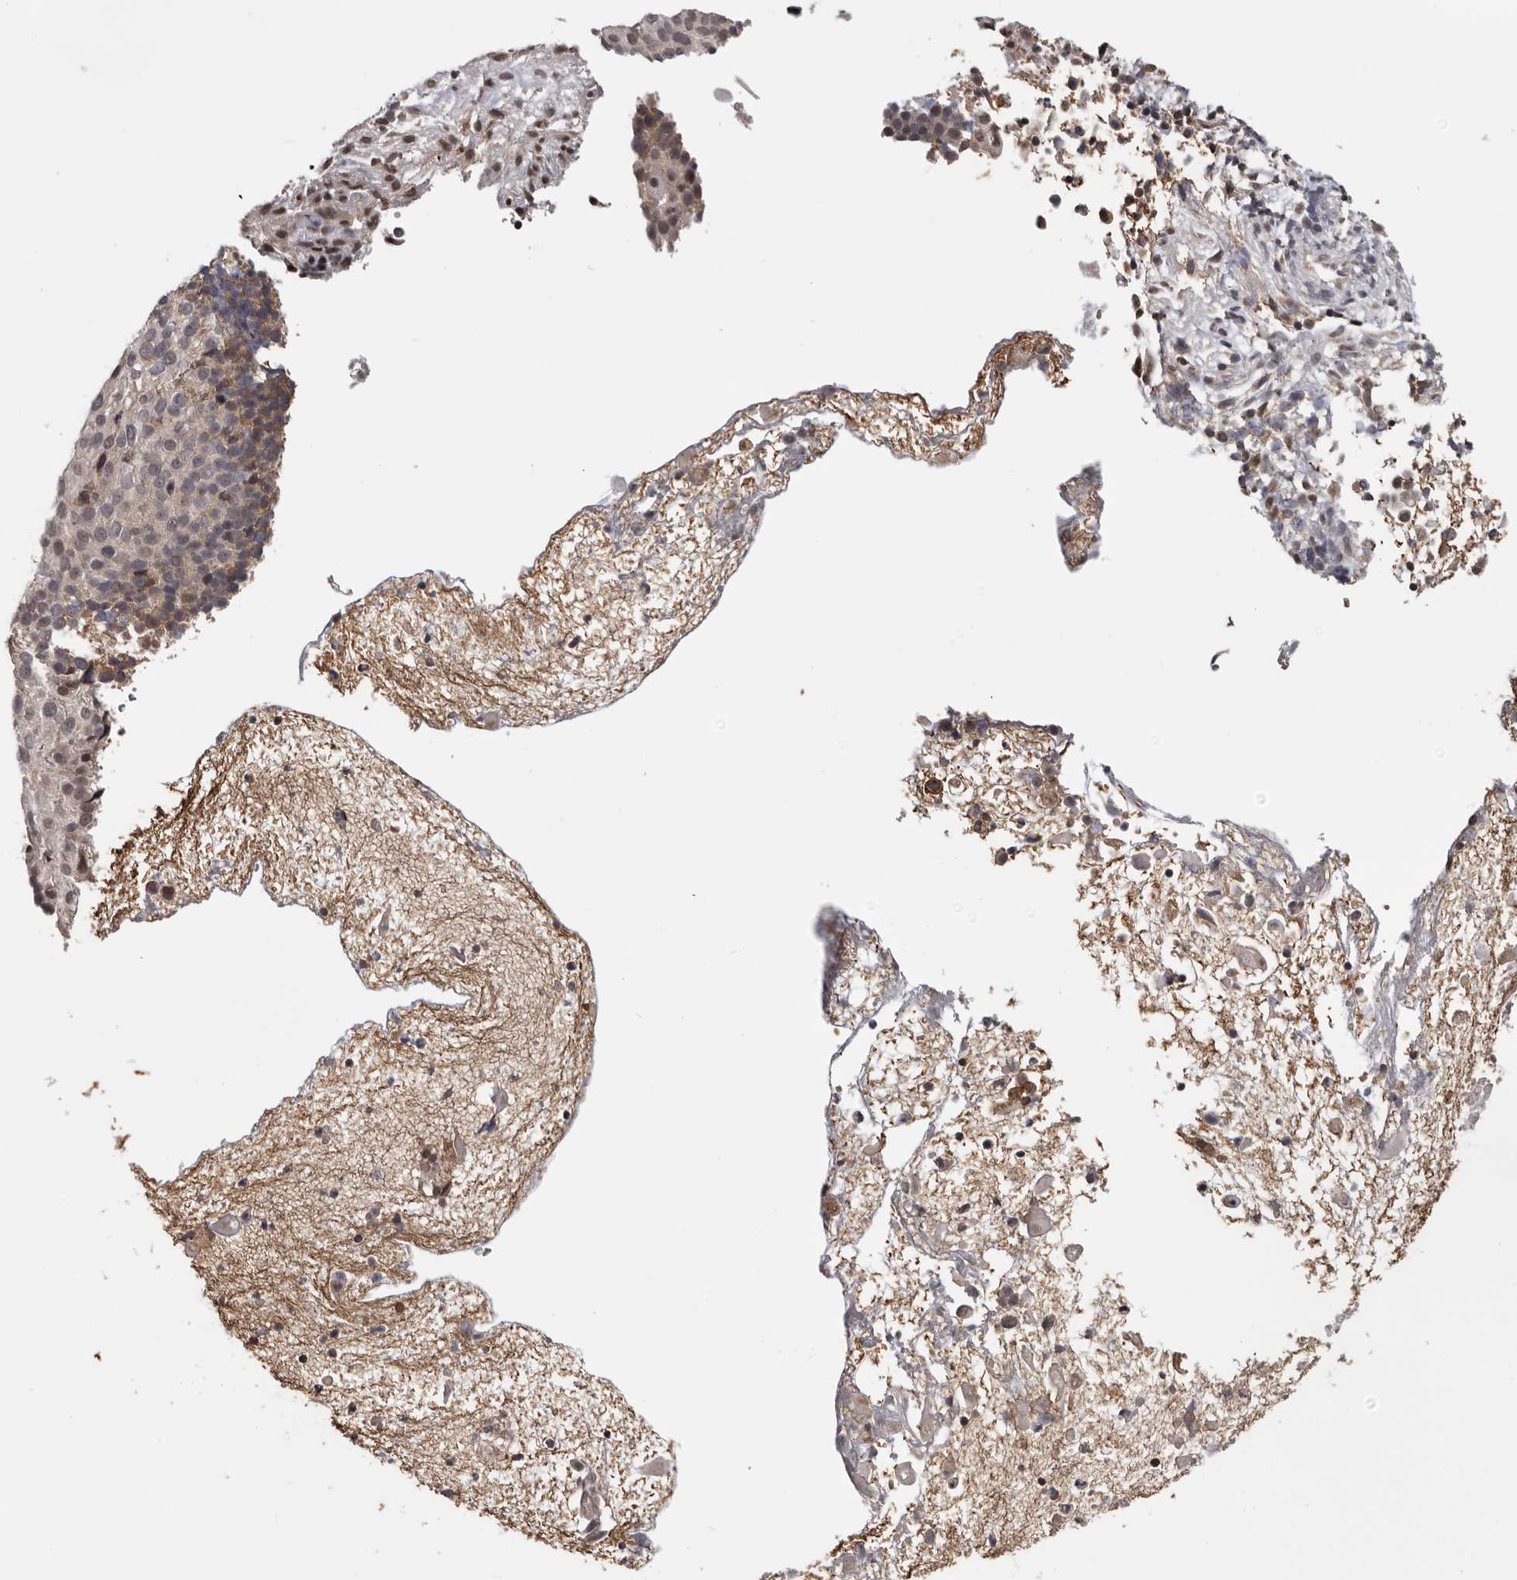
{"staining": {"intensity": "weak", "quantity": "<25%", "location": "cytoplasmic/membranous,nuclear"}, "tissue": "cervical cancer", "cell_type": "Tumor cells", "image_type": "cancer", "snomed": [{"axis": "morphology", "description": "Squamous cell carcinoma, NOS"}, {"axis": "topography", "description": "Cervix"}], "caption": "Cervical squamous cell carcinoma was stained to show a protein in brown. There is no significant expression in tumor cells. Brightfield microscopy of immunohistochemistry stained with DAB (3,3'-diaminobenzidine) (brown) and hematoxylin (blue), captured at high magnification.", "gene": "MOGAT2", "patient": {"sex": "female", "age": 74}}